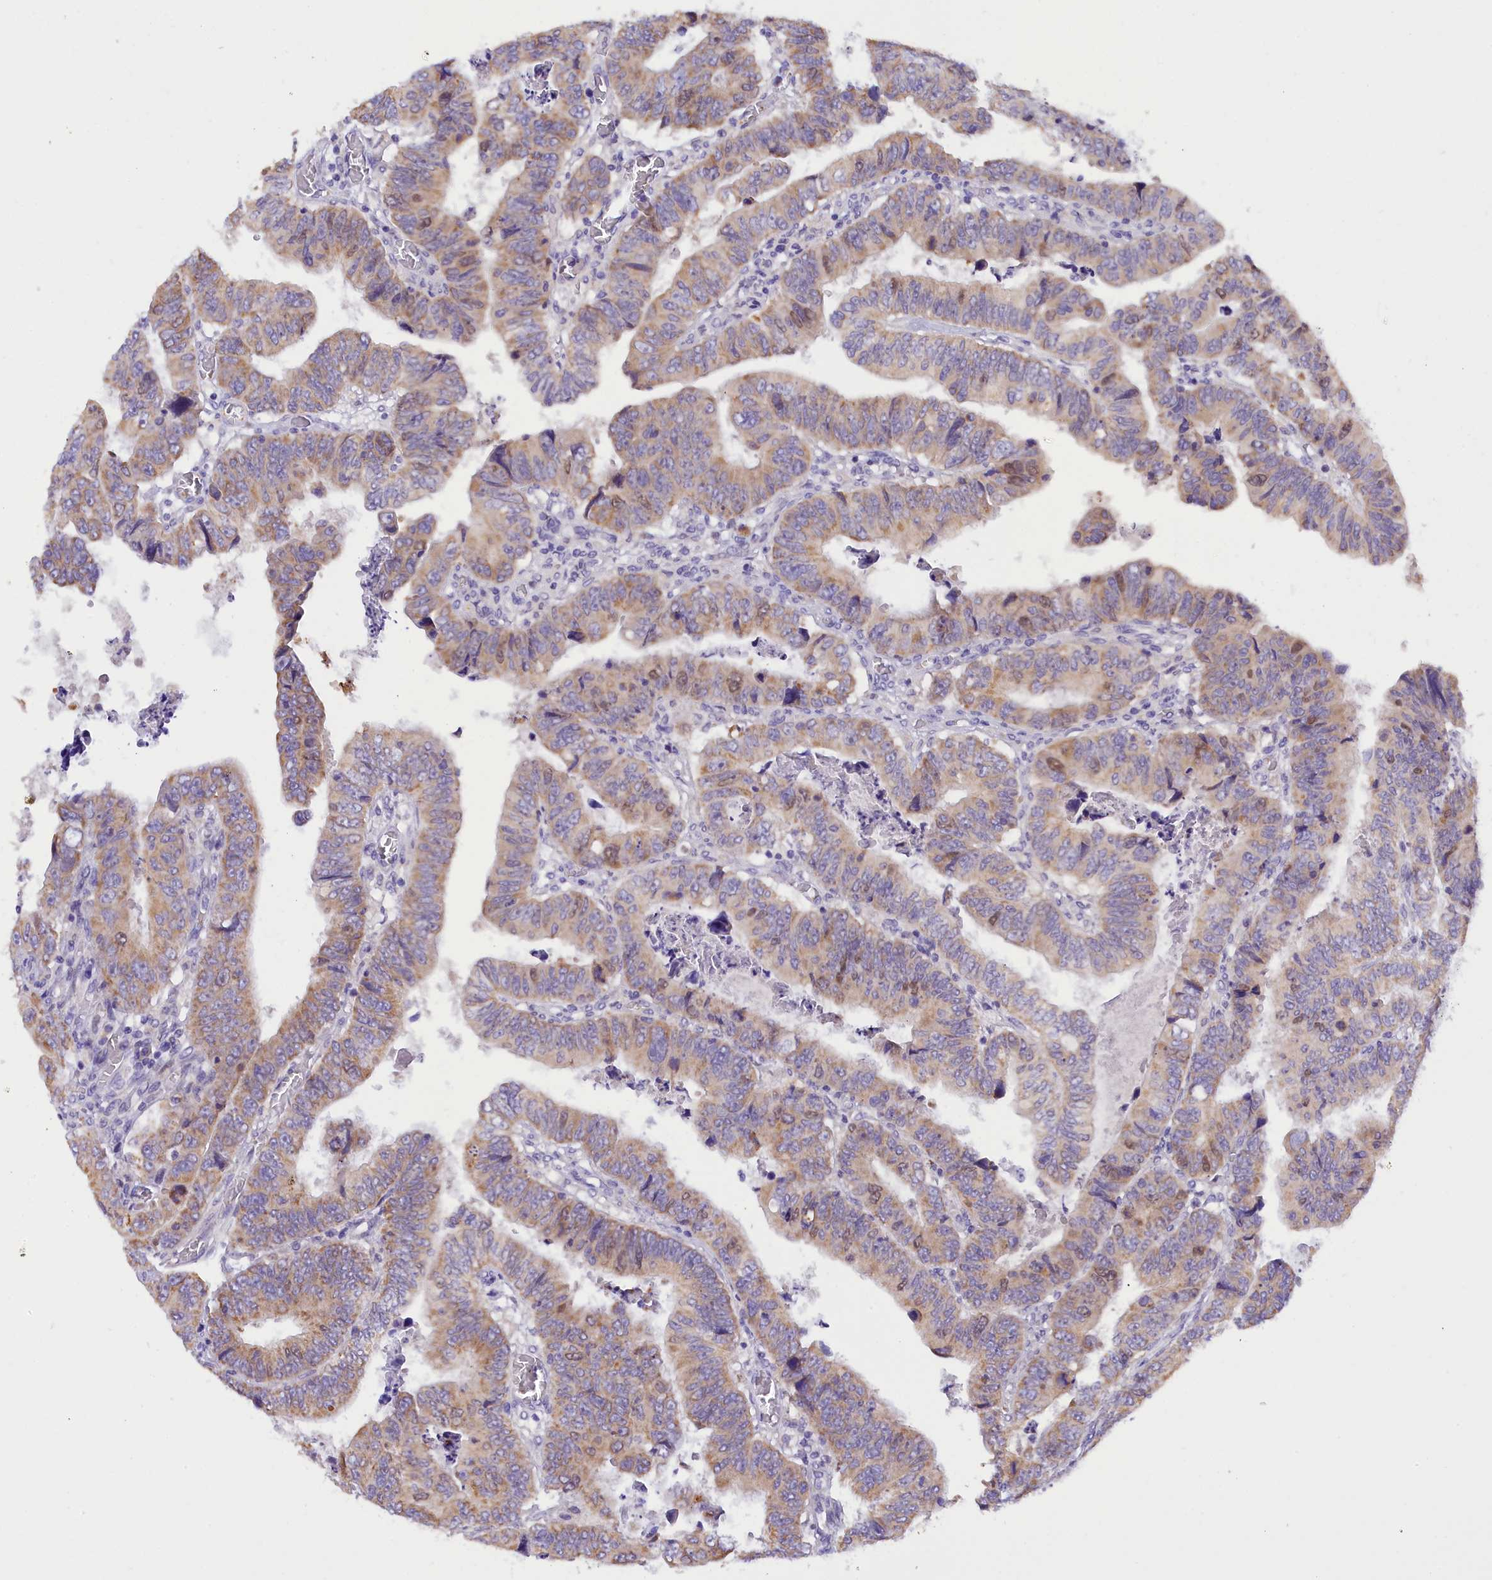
{"staining": {"intensity": "weak", "quantity": ">75%", "location": "cytoplasmic/membranous"}, "tissue": "colorectal cancer", "cell_type": "Tumor cells", "image_type": "cancer", "snomed": [{"axis": "morphology", "description": "Normal tissue, NOS"}, {"axis": "morphology", "description": "Adenocarcinoma, NOS"}, {"axis": "topography", "description": "Rectum"}], "caption": "The immunohistochemical stain highlights weak cytoplasmic/membranous positivity in tumor cells of colorectal cancer tissue.", "gene": "PKIA", "patient": {"sex": "female", "age": 65}}